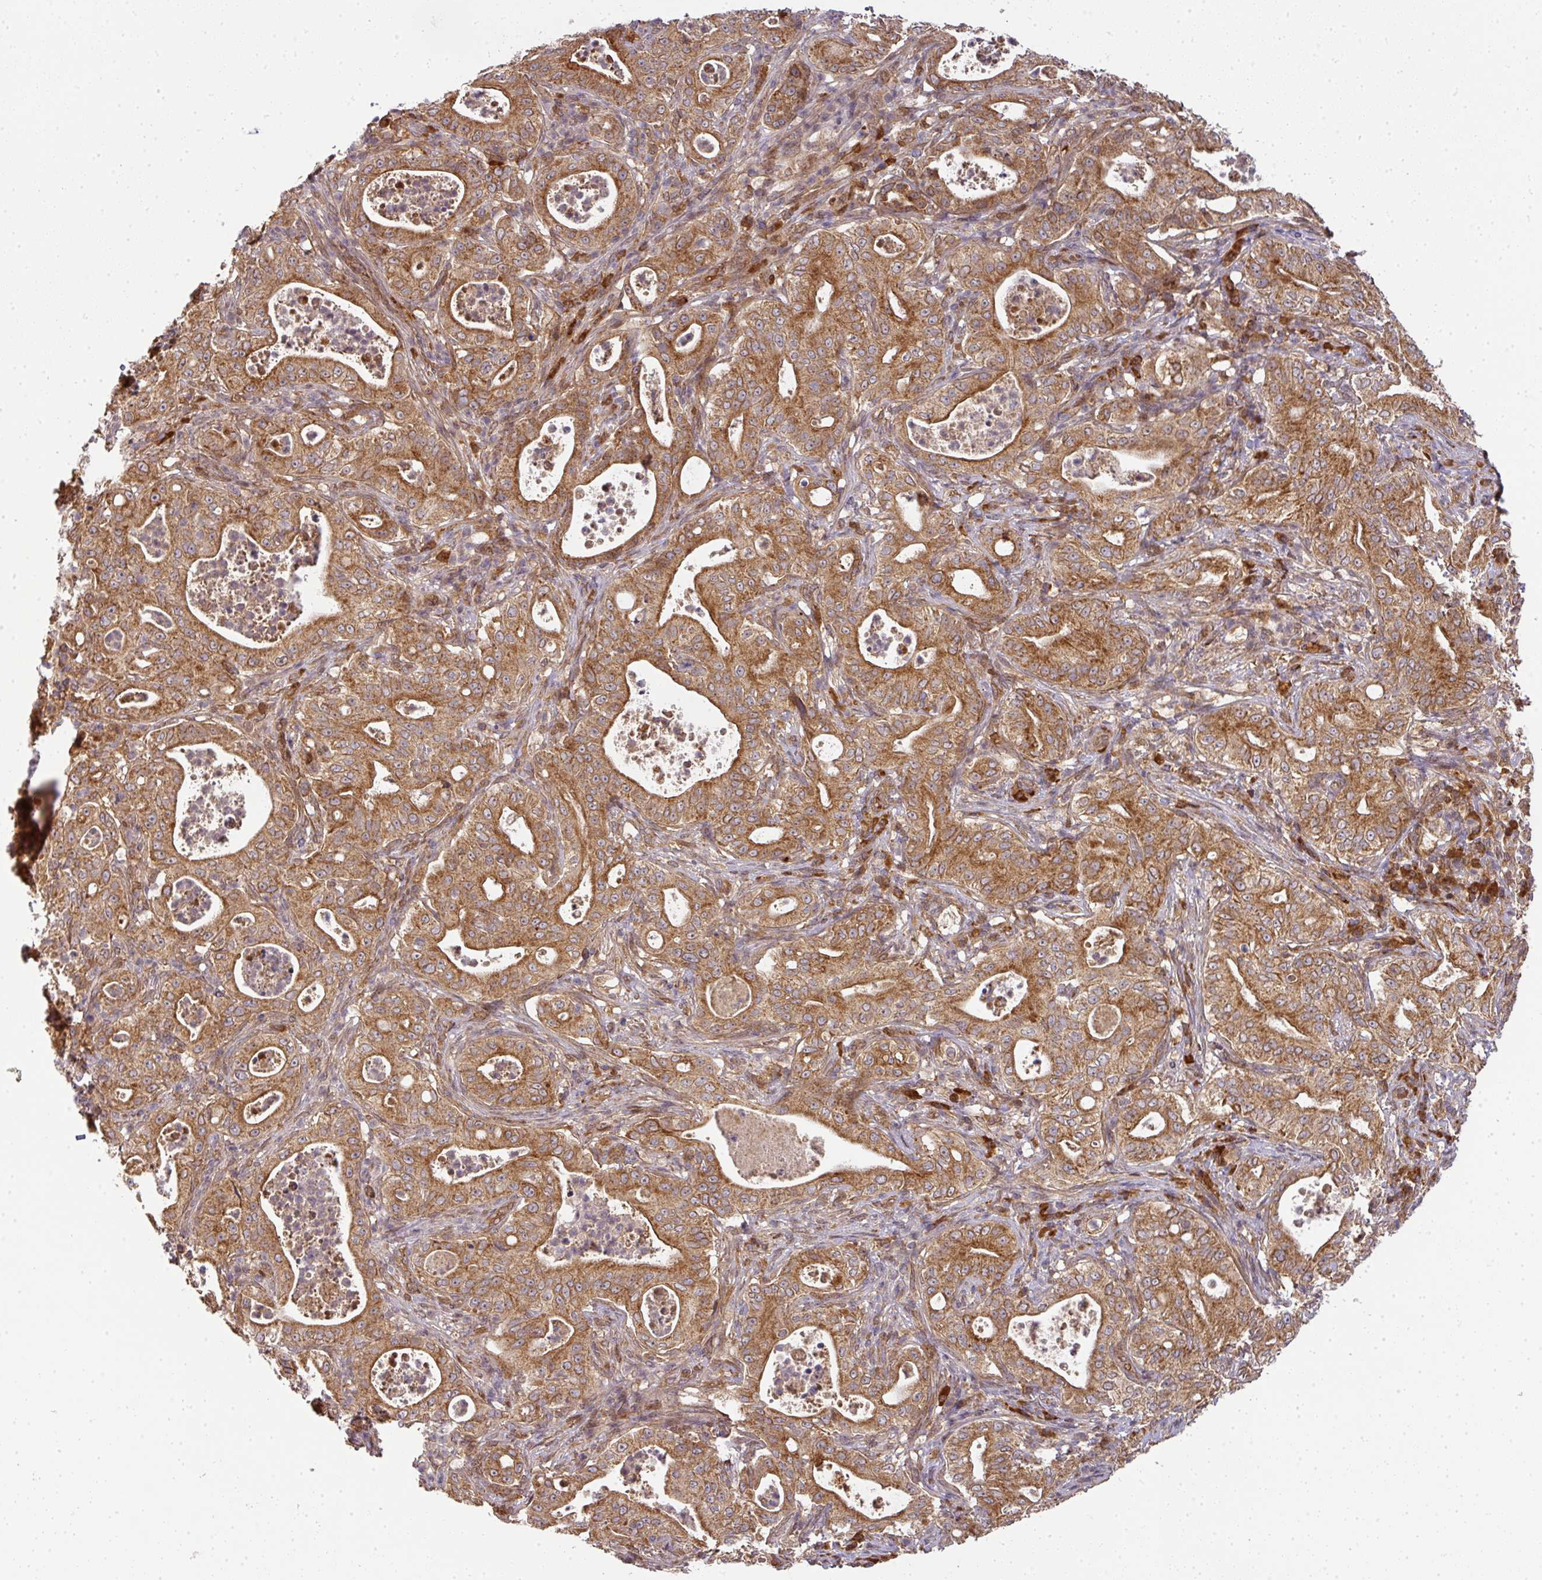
{"staining": {"intensity": "strong", "quantity": ">75%", "location": "cytoplasmic/membranous"}, "tissue": "pancreatic cancer", "cell_type": "Tumor cells", "image_type": "cancer", "snomed": [{"axis": "morphology", "description": "Adenocarcinoma, NOS"}, {"axis": "topography", "description": "Pancreas"}], "caption": "Strong cytoplasmic/membranous protein staining is appreciated in approximately >75% of tumor cells in pancreatic cancer (adenocarcinoma).", "gene": "MALSU1", "patient": {"sex": "male", "age": 71}}